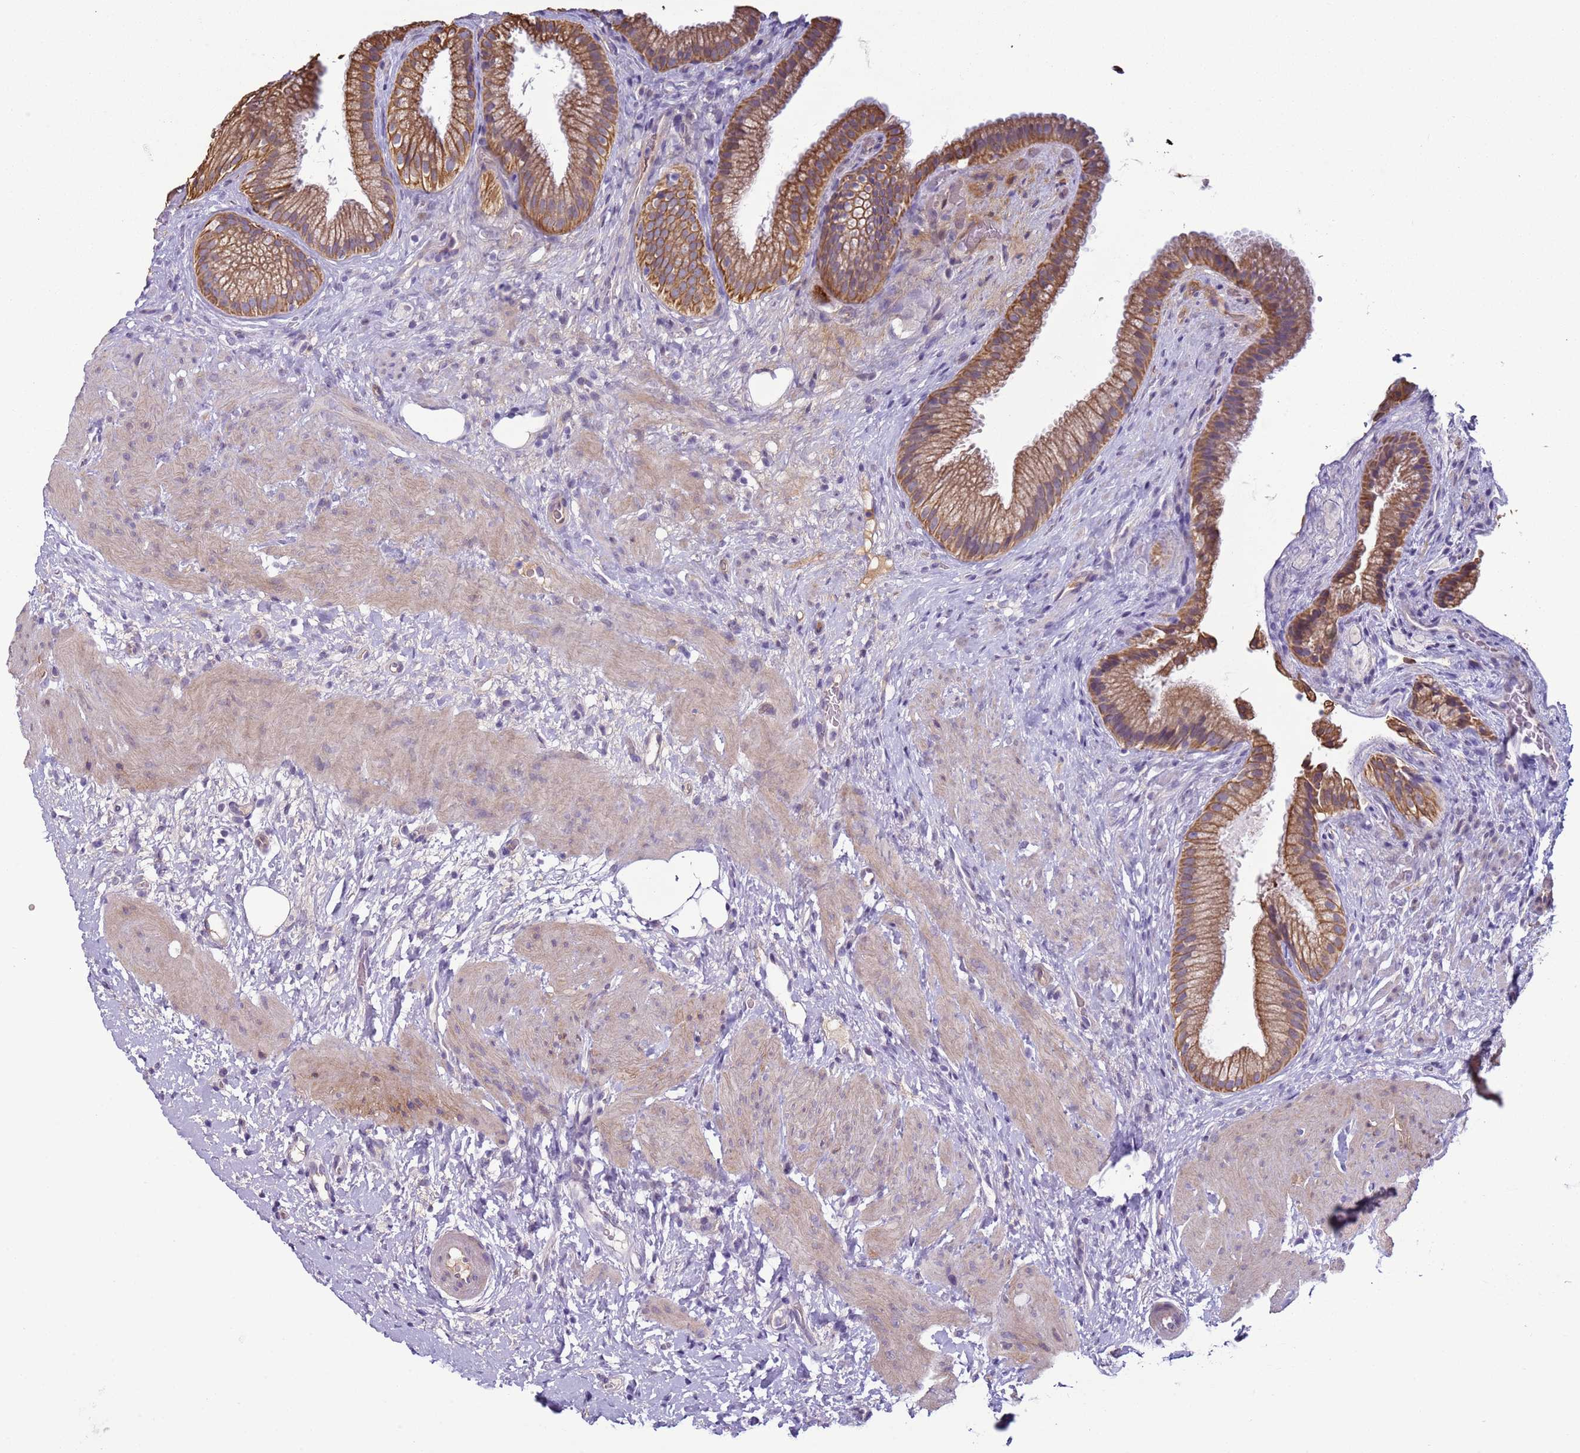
{"staining": {"intensity": "moderate", "quantity": ">75%", "location": "cytoplasmic/membranous"}, "tissue": "gallbladder", "cell_type": "Glandular cells", "image_type": "normal", "snomed": [{"axis": "morphology", "description": "Normal tissue, NOS"}, {"axis": "topography", "description": "Gallbladder"}], "caption": "Protein staining demonstrates moderate cytoplasmic/membranous expression in about >75% of glandular cells in unremarkable gallbladder. (DAB (3,3'-diaminobenzidine) = brown stain, brightfield microscopy at high magnification).", "gene": "NPAP1", "patient": {"sex": "female", "age": 64}}